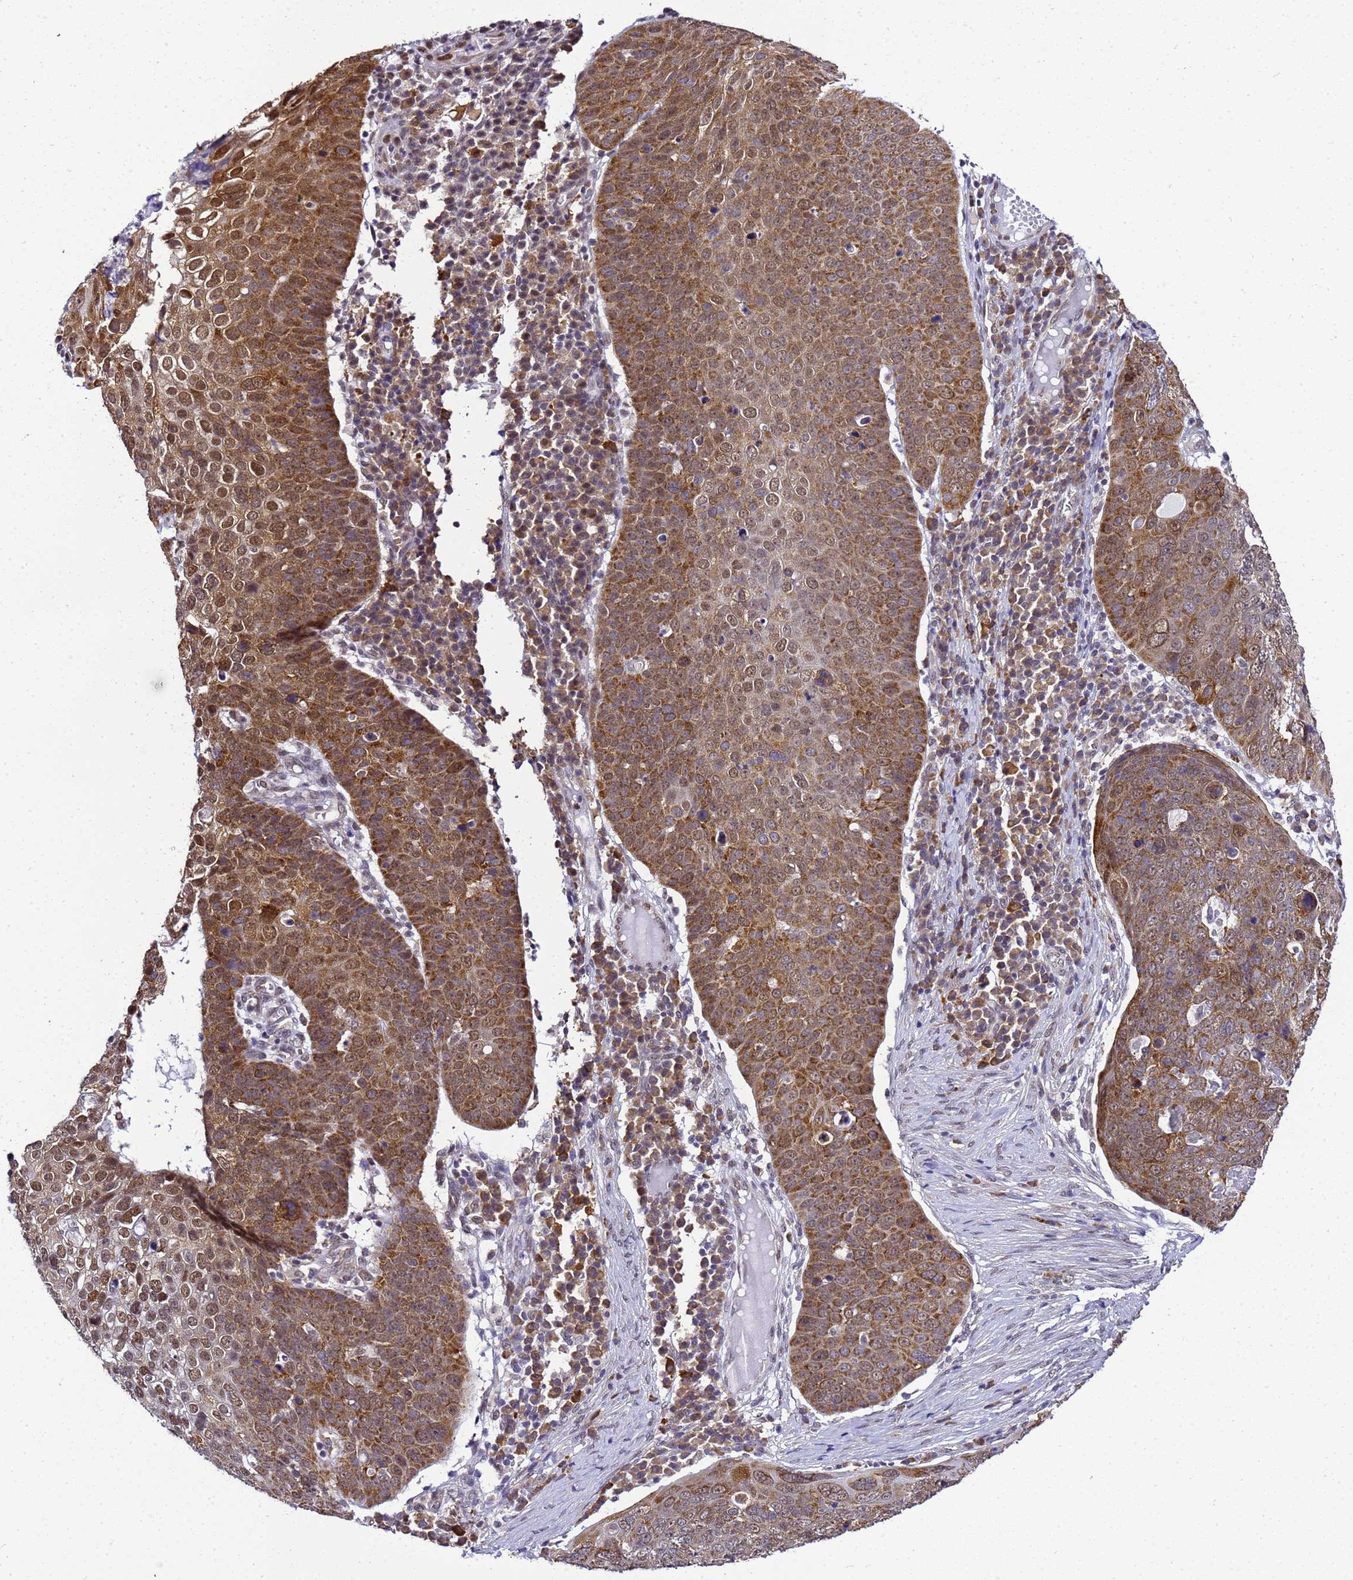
{"staining": {"intensity": "moderate", "quantity": ">75%", "location": "cytoplasmic/membranous"}, "tissue": "skin cancer", "cell_type": "Tumor cells", "image_type": "cancer", "snomed": [{"axis": "morphology", "description": "Squamous cell carcinoma, NOS"}, {"axis": "topography", "description": "Skin"}], "caption": "IHC photomicrograph of human skin cancer stained for a protein (brown), which reveals medium levels of moderate cytoplasmic/membranous positivity in approximately >75% of tumor cells.", "gene": "SMN1", "patient": {"sex": "male", "age": 71}}